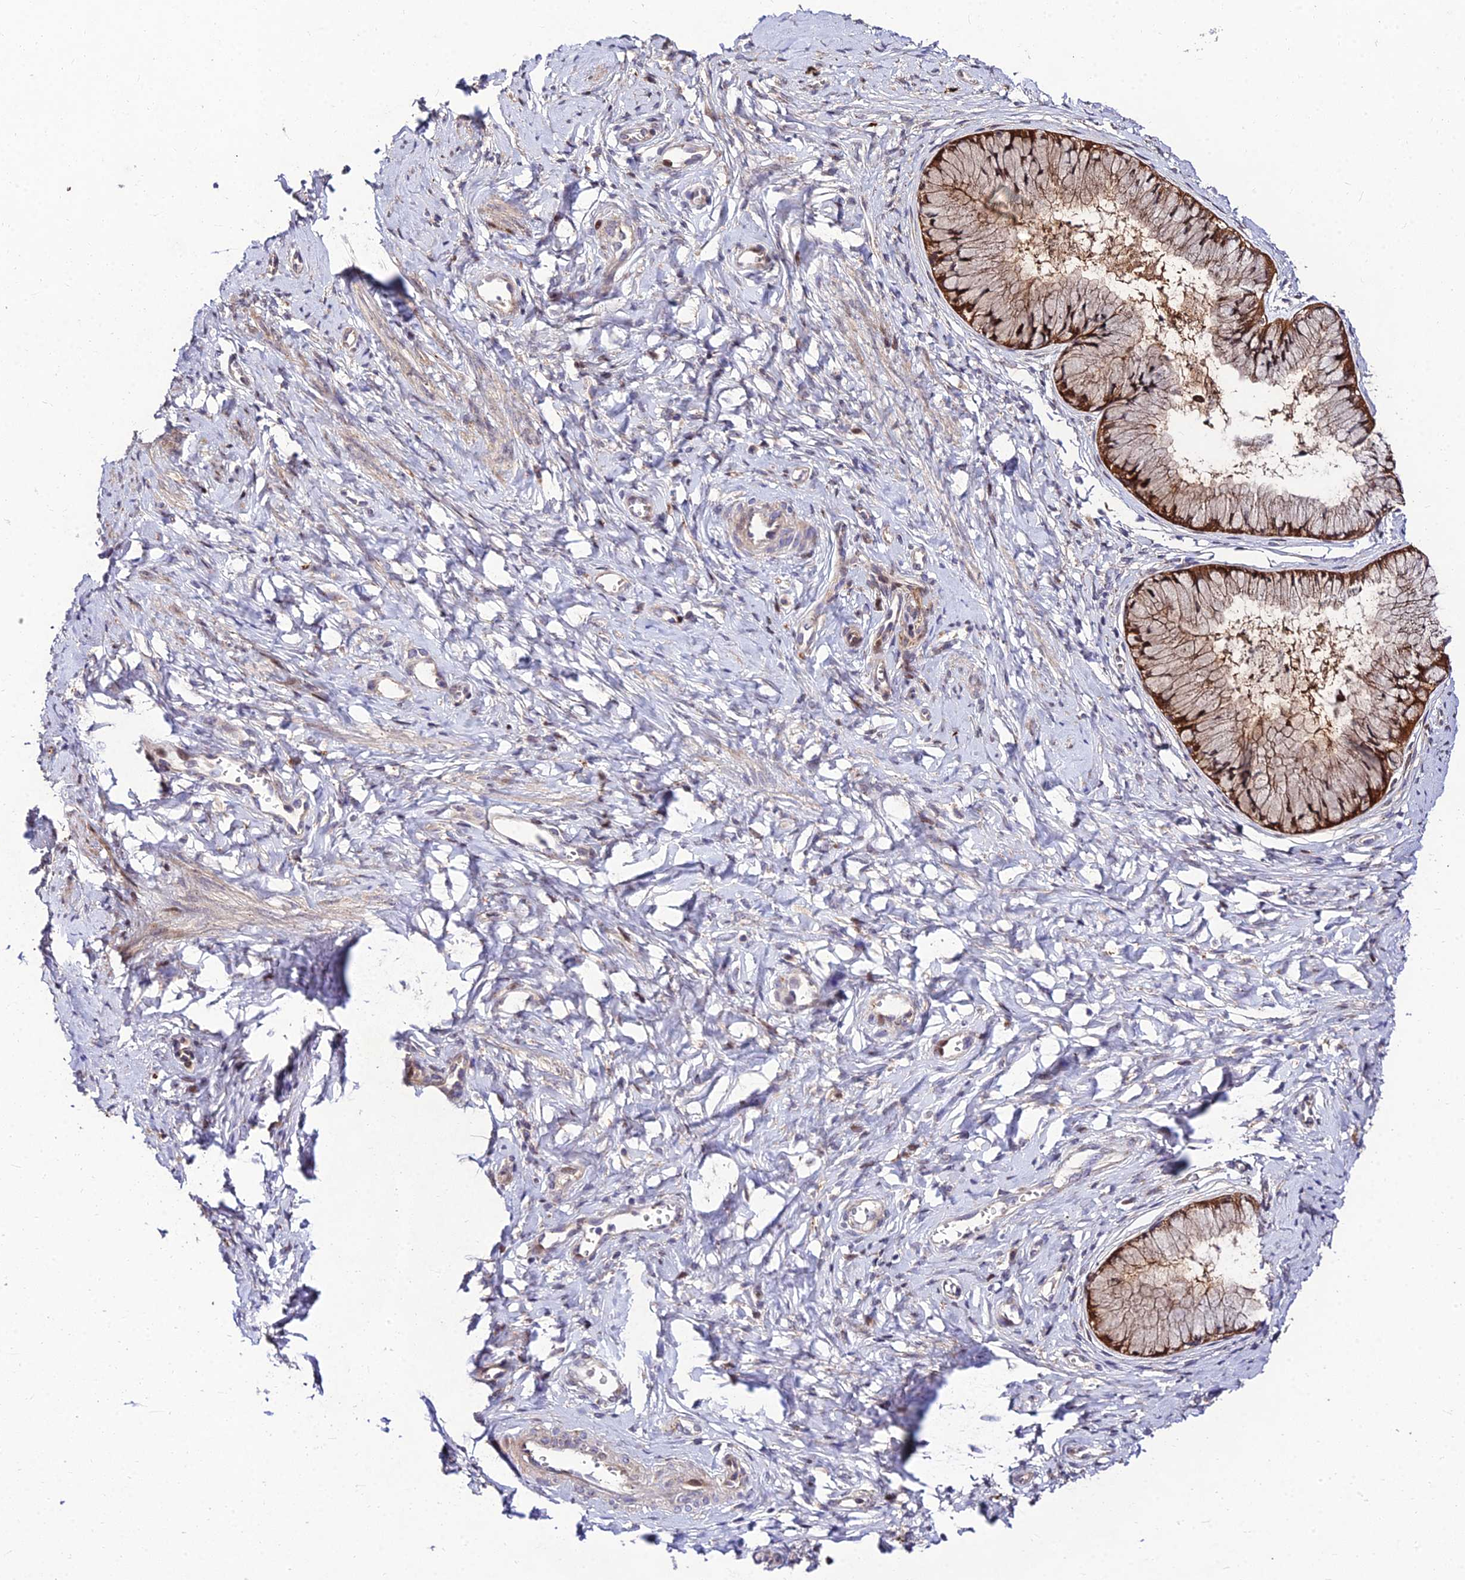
{"staining": {"intensity": "moderate", "quantity": ">75%", "location": "cytoplasmic/membranous"}, "tissue": "cervix", "cell_type": "Glandular cells", "image_type": "normal", "snomed": [{"axis": "morphology", "description": "Normal tissue, NOS"}, {"axis": "topography", "description": "Cervix"}], "caption": "Immunohistochemistry (IHC) micrograph of normal cervix stained for a protein (brown), which reveals medium levels of moderate cytoplasmic/membranous expression in about >75% of glandular cells.", "gene": "MKKS", "patient": {"sex": "female", "age": 42}}